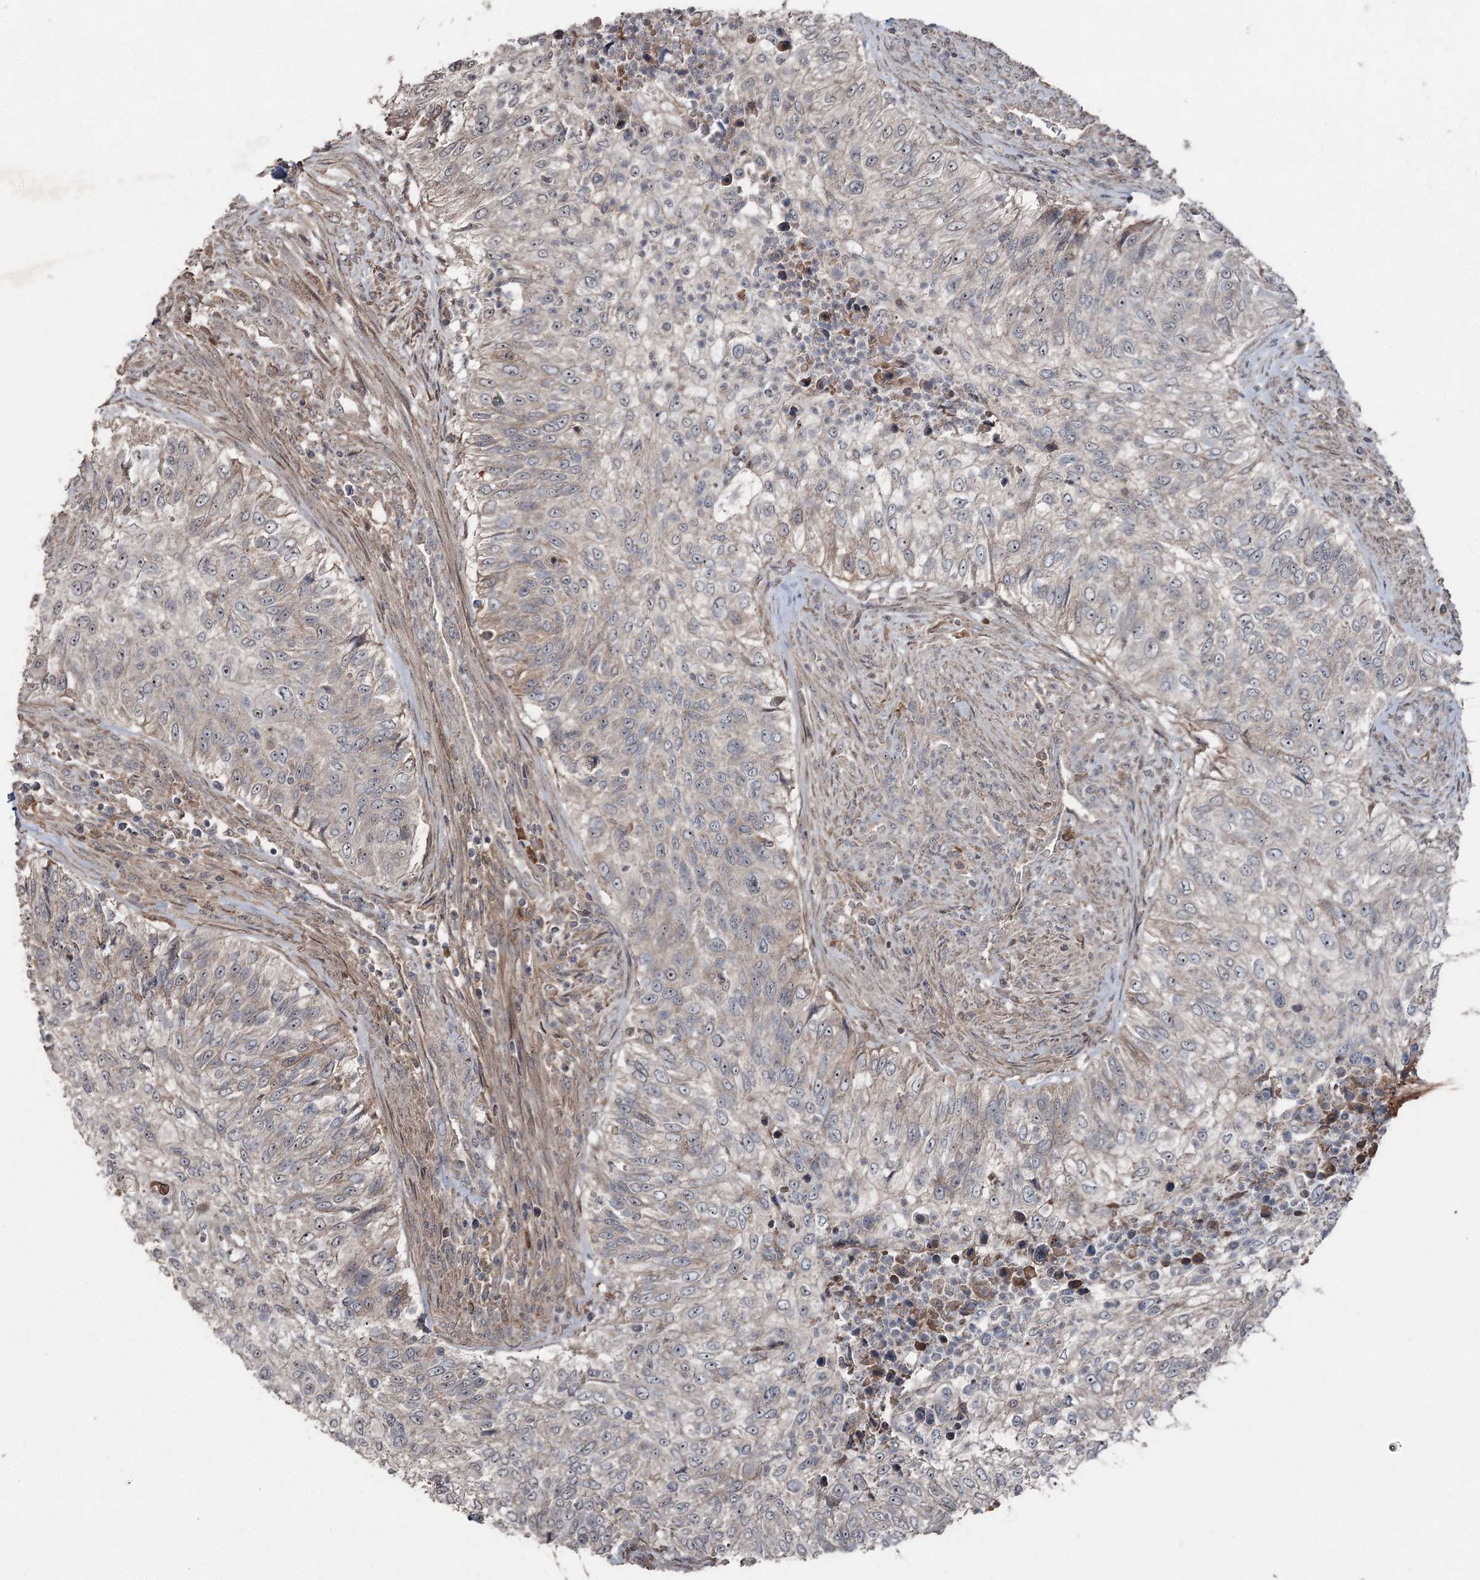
{"staining": {"intensity": "negative", "quantity": "none", "location": "none"}, "tissue": "urothelial cancer", "cell_type": "Tumor cells", "image_type": "cancer", "snomed": [{"axis": "morphology", "description": "Urothelial carcinoma, High grade"}, {"axis": "topography", "description": "Urinary bladder"}], "caption": "Immunohistochemistry photomicrograph of neoplastic tissue: human urothelial cancer stained with DAB demonstrates no significant protein expression in tumor cells. Brightfield microscopy of IHC stained with DAB (brown) and hematoxylin (blue), captured at high magnification.", "gene": "MAPK8IP2", "patient": {"sex": "female", "age": 60}}